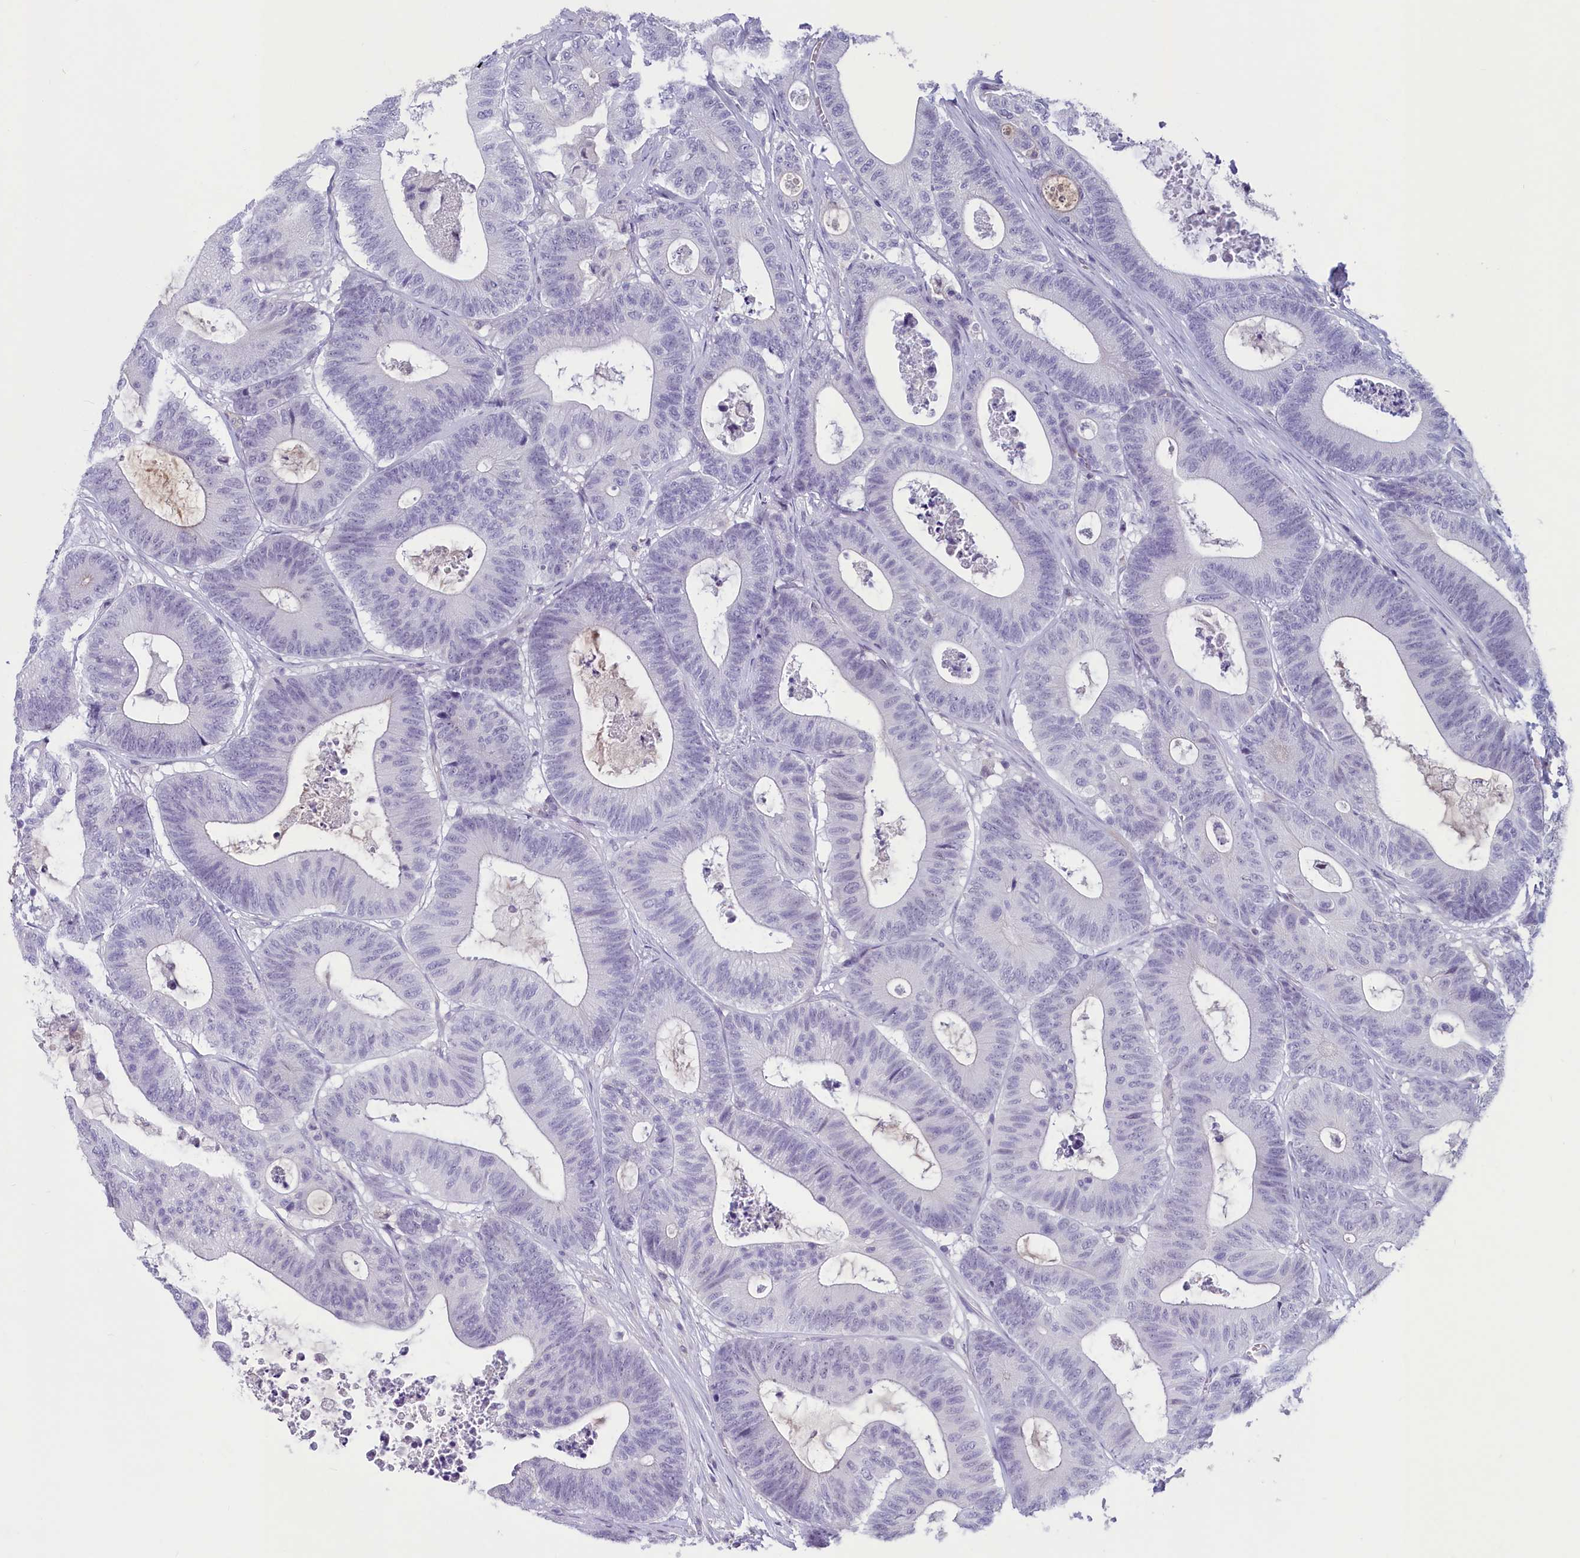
{"staining": {"intensity": "negative", "quantity": "none", "location": "none"}, "tissue": "colorectal cancer", "cell_type": "Tumor cells", "image_type": "cancer", "snomed": [{"axis": "morphology", "description": "Adenocarcinoma, NOS"}, {"axis": "topography", "description": "Colon"}], "caption": "Tumor cells are negative for brown protein staining in colorectal cancer. (Brightfield microscopy of DAB (3,3'-diaminobenzidine) immunohistochemistry at high magnification).", "gene": "PROCR", "patient": {"sex": "female", "age": 84}}